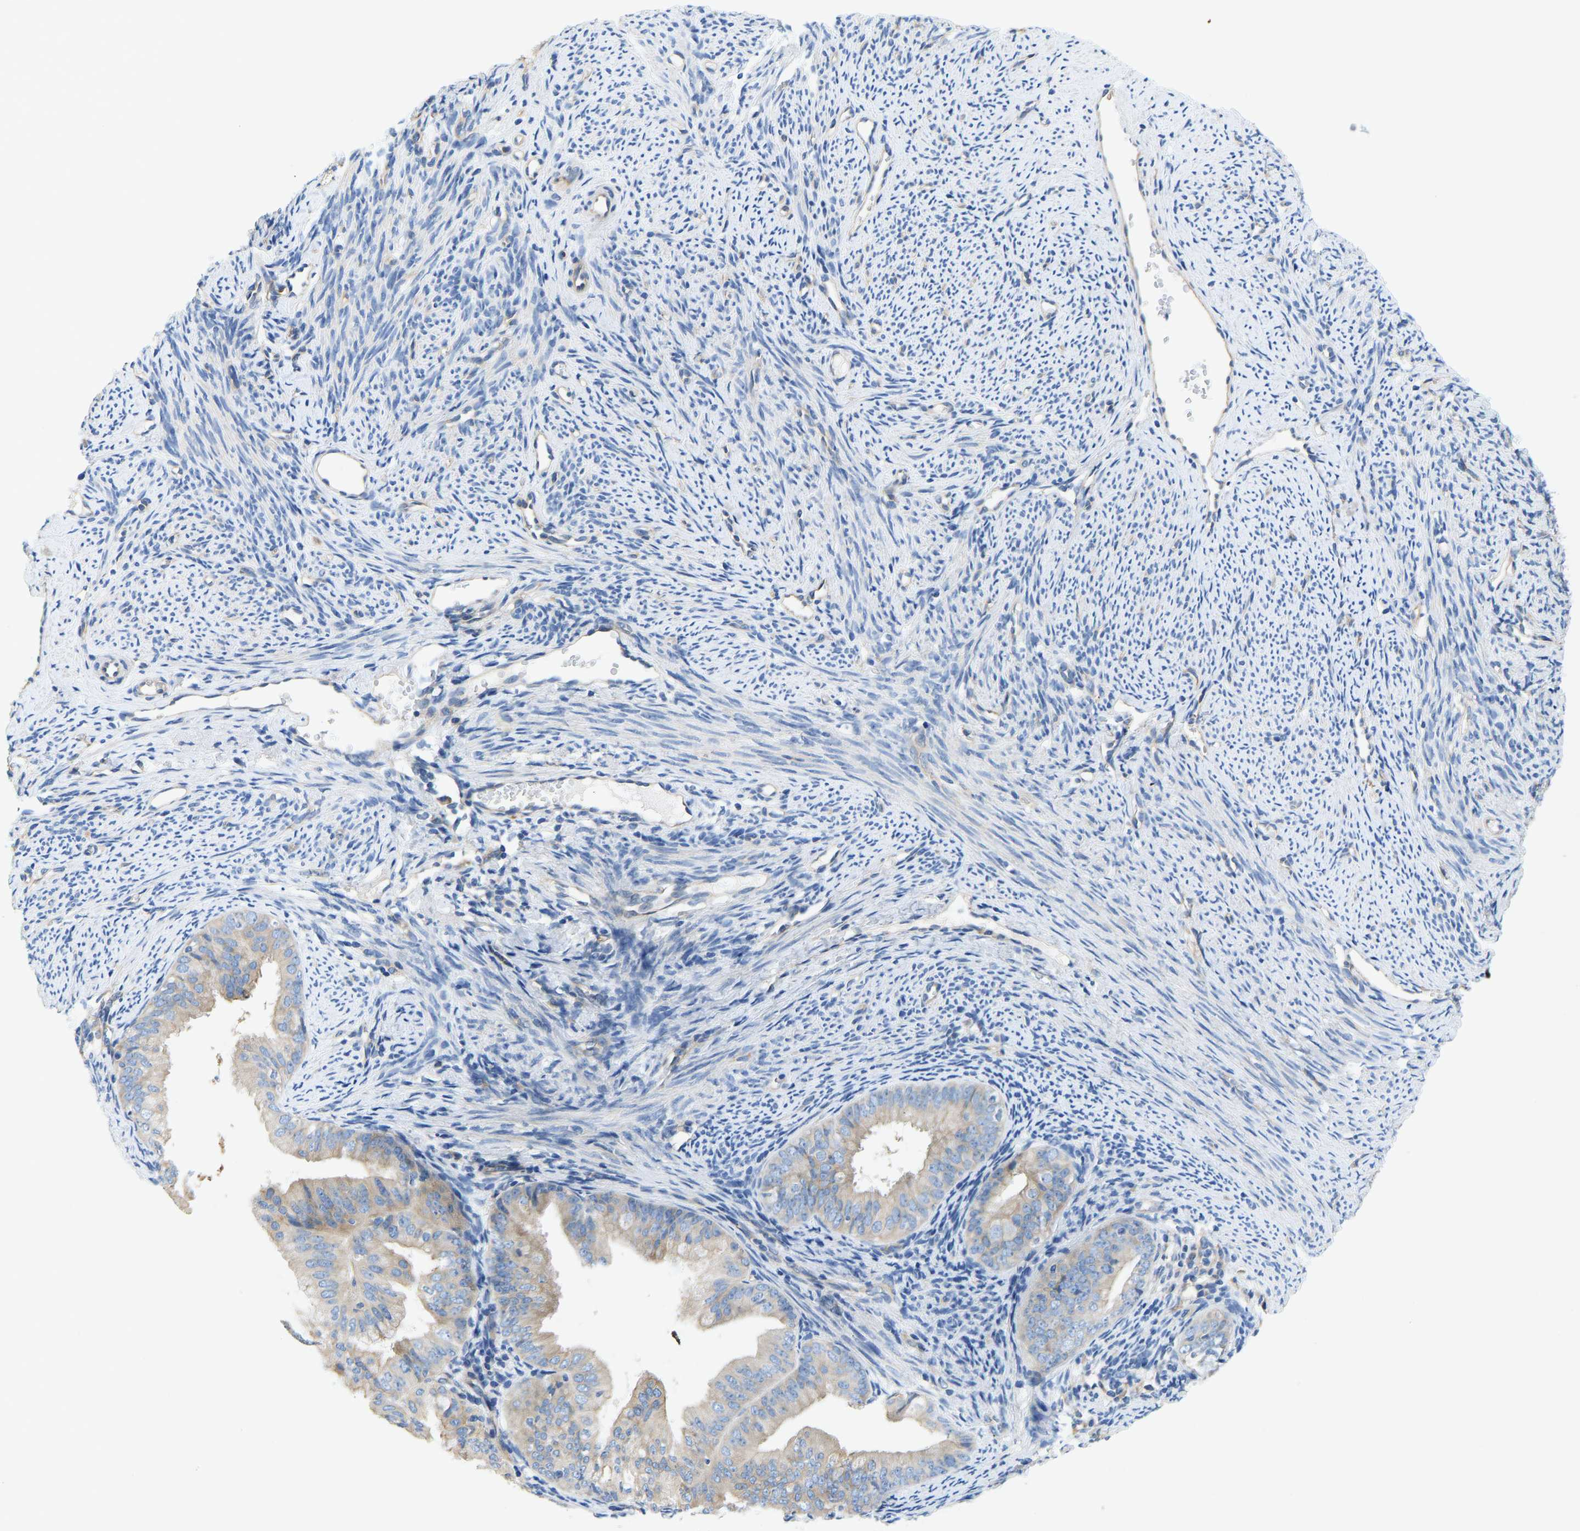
{"staining": {"intensity": "weak", "quantity": "25%-75%", "location": "cytoplasmic/membranous"}, "tissue": "endometrial cancer", "cell_type": "Tumor cells", "image_type": "cancer", "snomed": [{"axis": "morphology", "description": "Adenocarcinoma, NOS"}, {"axis": "topography", "description": "Endometrium"}], "caption": "This photomicrograph demonstrates immunohistochemistry (IHC) staining of human endometrial adenocarcinoma, with low weak cytoplasmic/membranous staining in about 25%-75% of tumor cells.", "gene": "CHAD", "patient": {"sex": "female", "age": 63}}